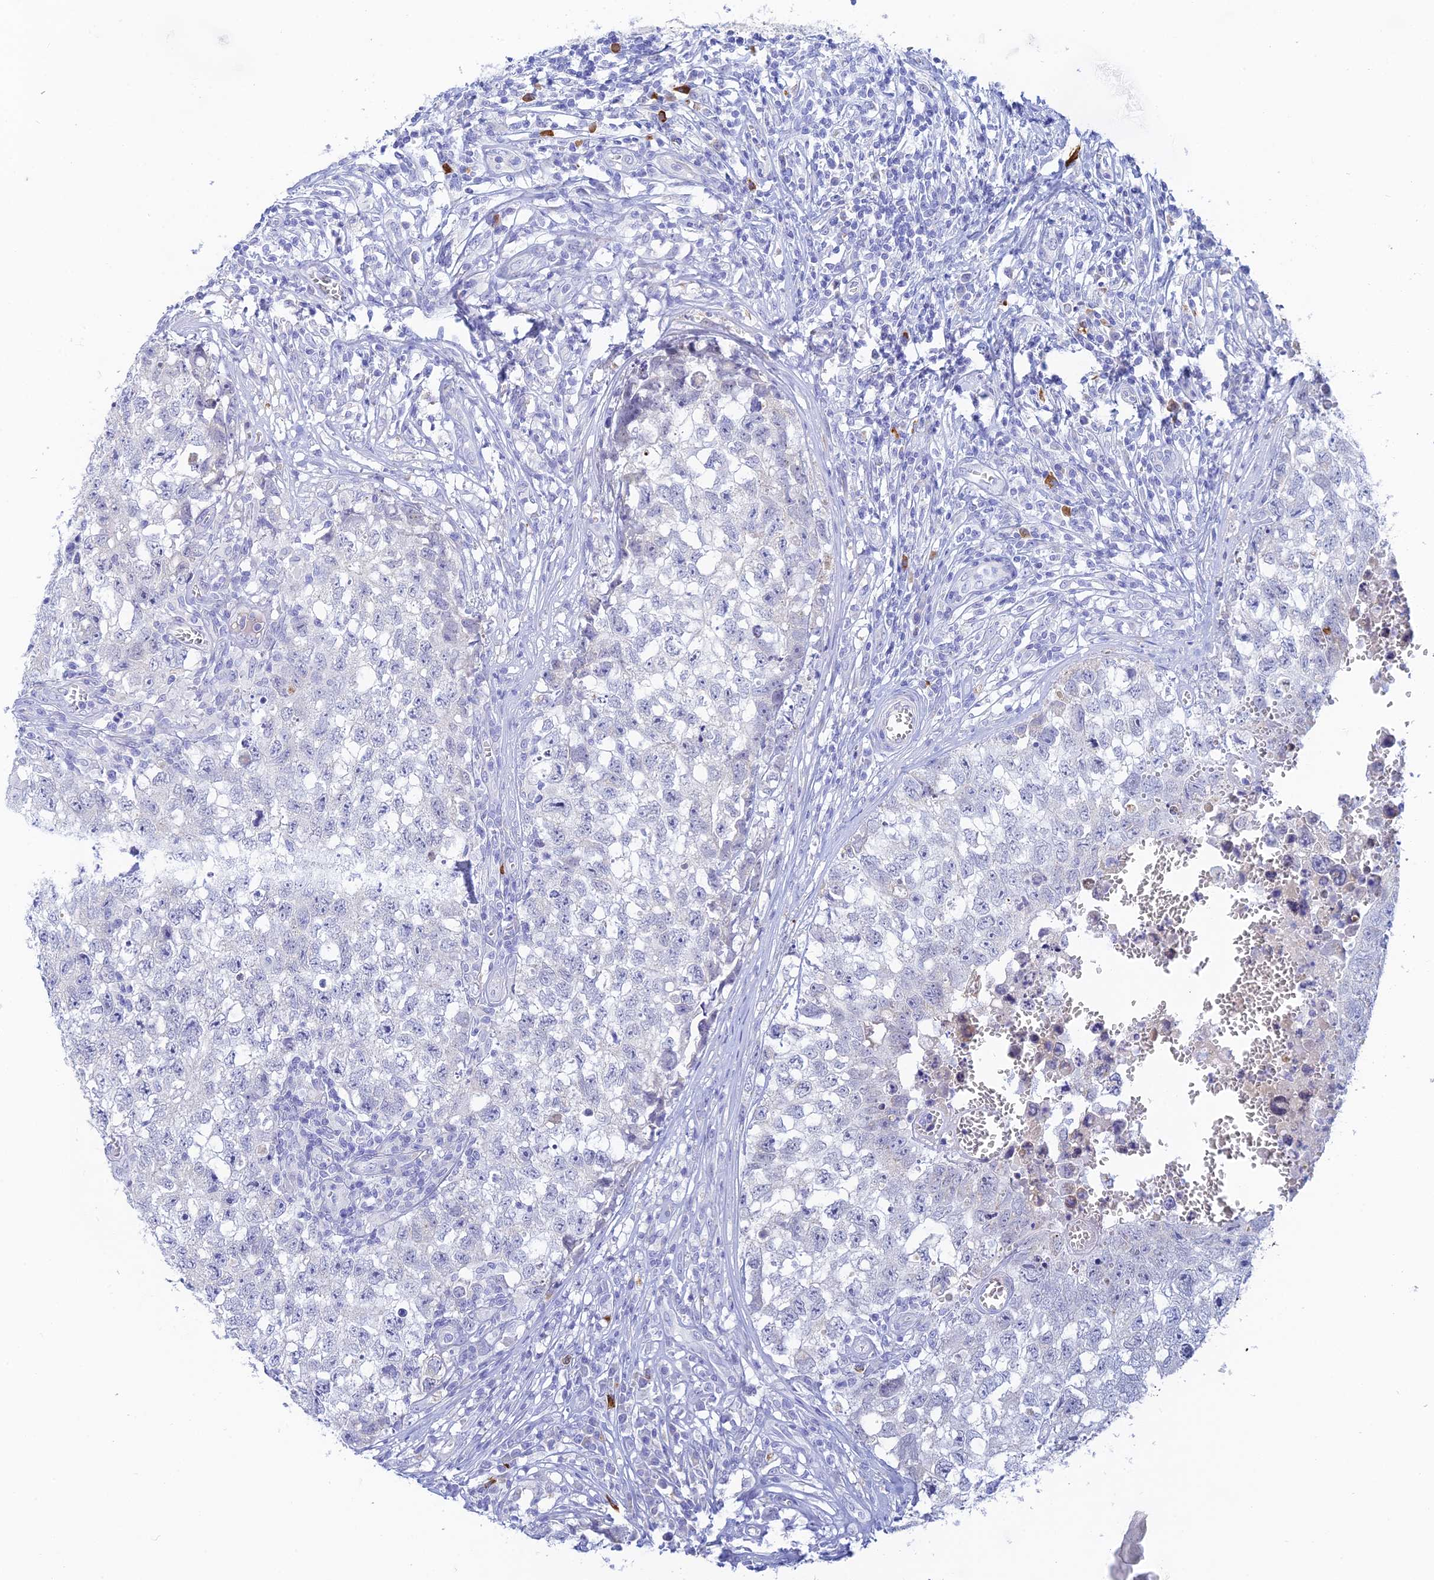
{"staining": {"intensity": "negative", "quantity": "none", "location": "none"}, "tissue": "testis cancer", "cell_type": "Tumor cells", "image_type": "cancer", "snomed": [{"axis": "morphology", "description": "Seminoma, NOS"}, {"axis": "morphology", "description": "Carcinoma, Embryonal, NOS"}, {"axis": "topography", "description": "Testis"}], "caption": "Testis cancer (seminoma) was stained to show a protein in brown. There is no significant expression in tumor cells.", "gene": "CEP152", "patient": {"sex": "male", "age": 29}}